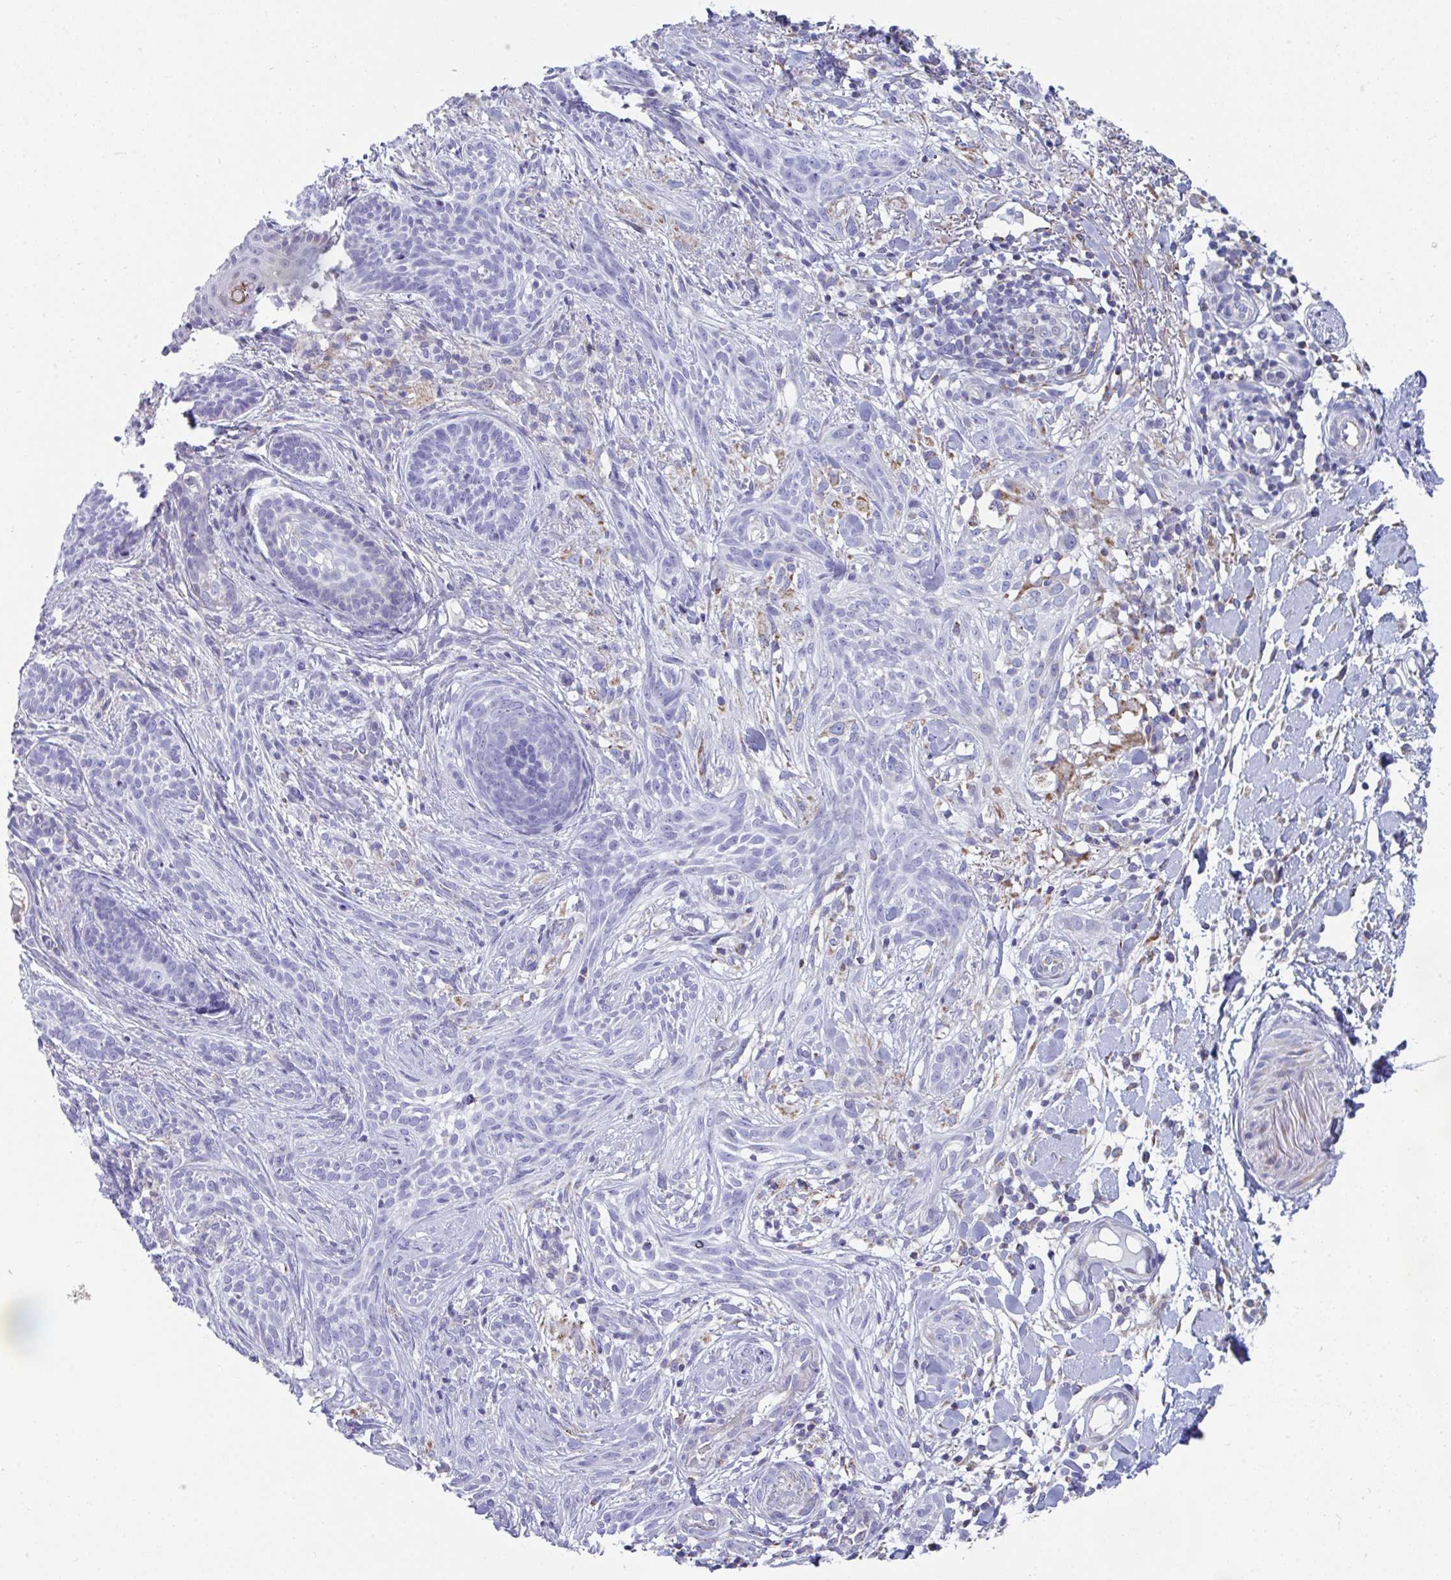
{"staining": {"intensity": "negative", "quantity": "none", "location": "none"}, "tissue": "skin cancer", "cell_type": "Tumor cells", "image_type": "cancer", "snomed": [{"axis": "morphology", "description": "Basal cell carcinoma"}, {"axis": "topography", "description": "Skin"}], "caption": "This is a histopathology image of immunohistochemistry staining of skin cancer (basal cell carcinoma), which shows no positivity in tumor cells.", "gene": "MGAM2", "patient": {"sex": "male", "age": 75}}